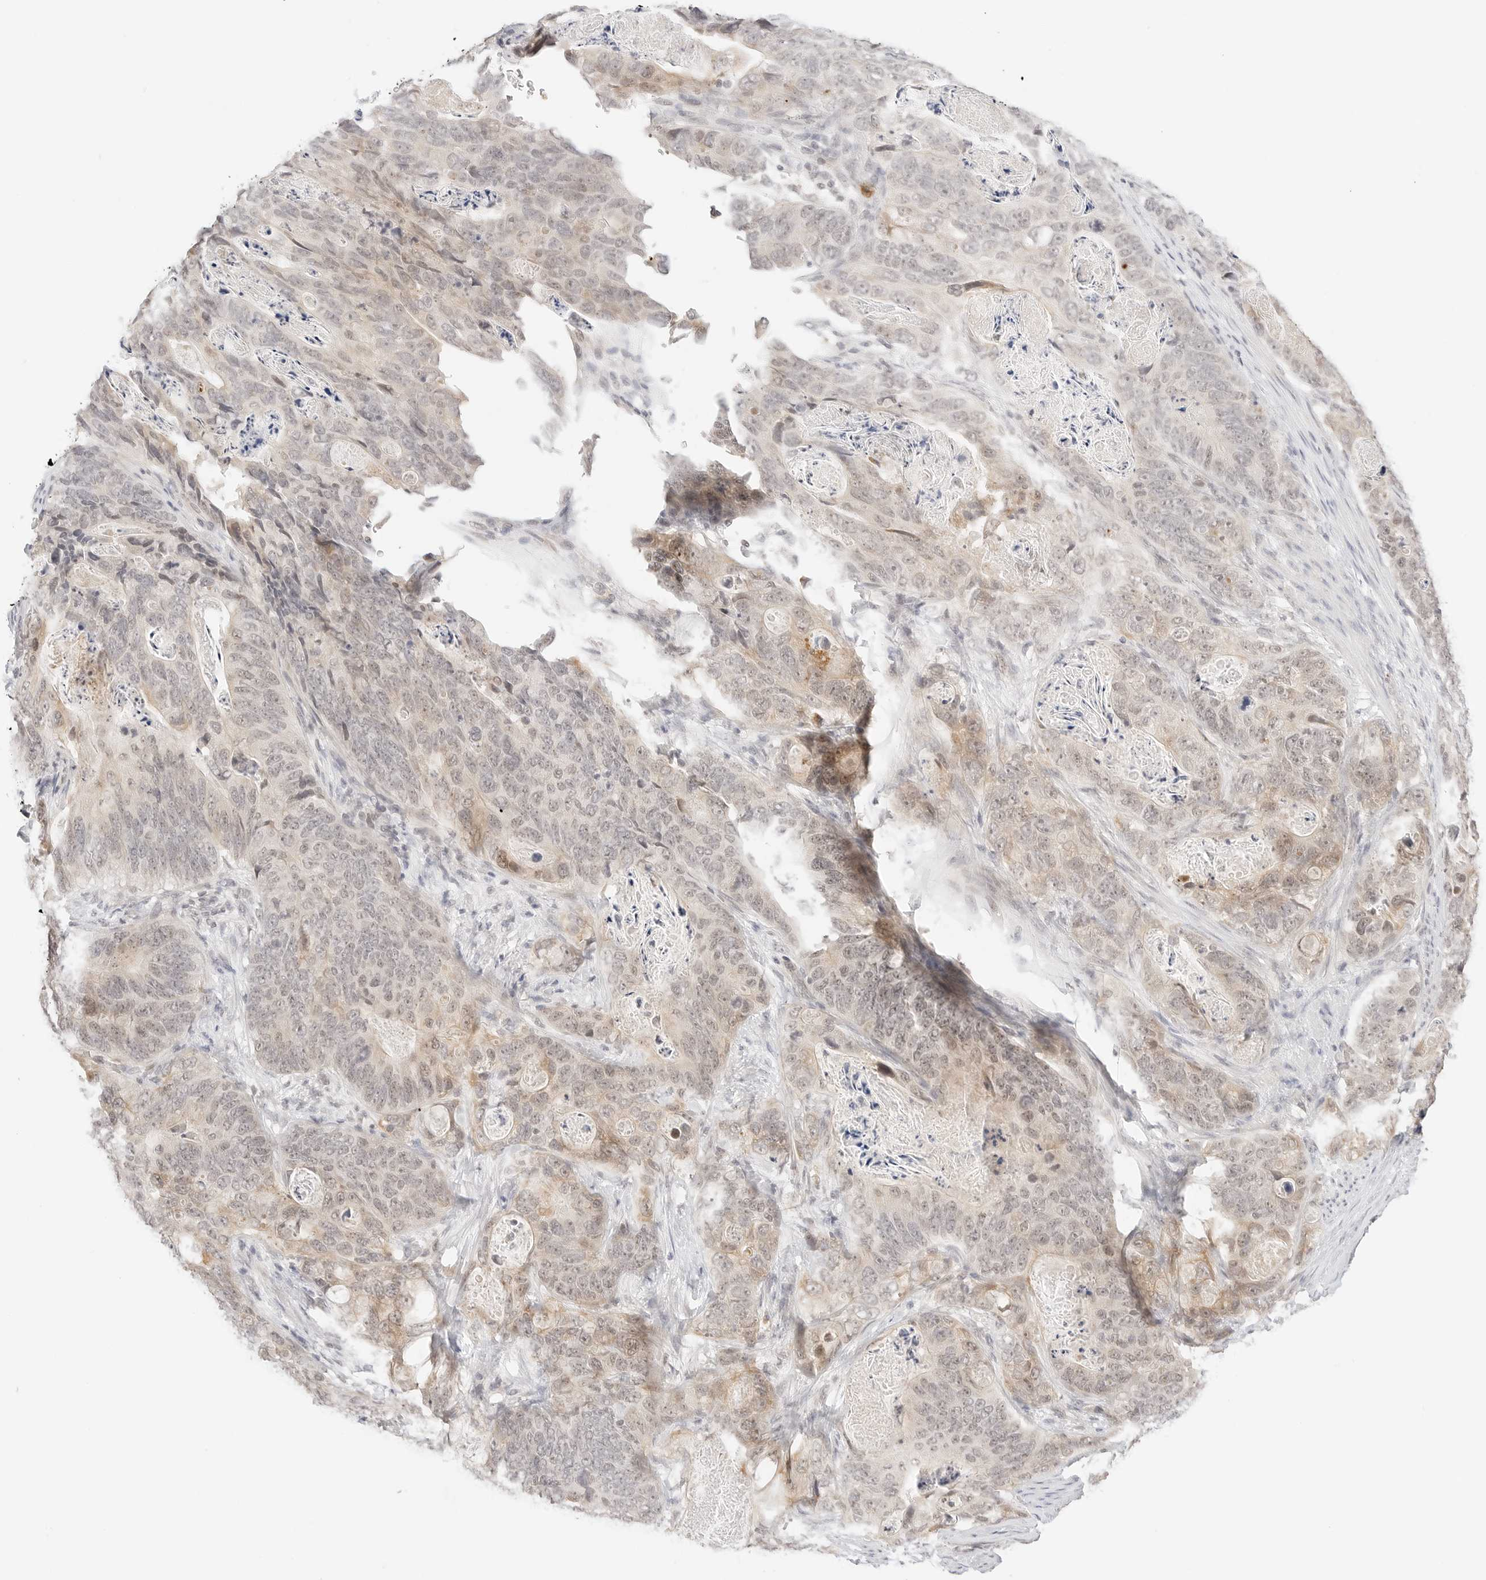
{"staining": {"intensity": "moderate", "quantity": "<25%", "location": "cytoplasmic/membranous"}, "tissue": "stomach cancer", "cell_type": "Tumor cells", "image_type": "cancer", "snomed": [{"axis": "morphology", "description": "Normal tissue, NOS"}, {"axis": "morphology", "description": "Adenocarcinoma, NOS"}, {"axis": "topography", "description": "Stomach"}], "caption": "Protein expression by IHC reveals moderate cytoplasmic/membranous expression in about <25% of tumor cells in stomach cancer.", "gene": "SEPTIN4", "patient": {"sex": "female", "age": 89}}